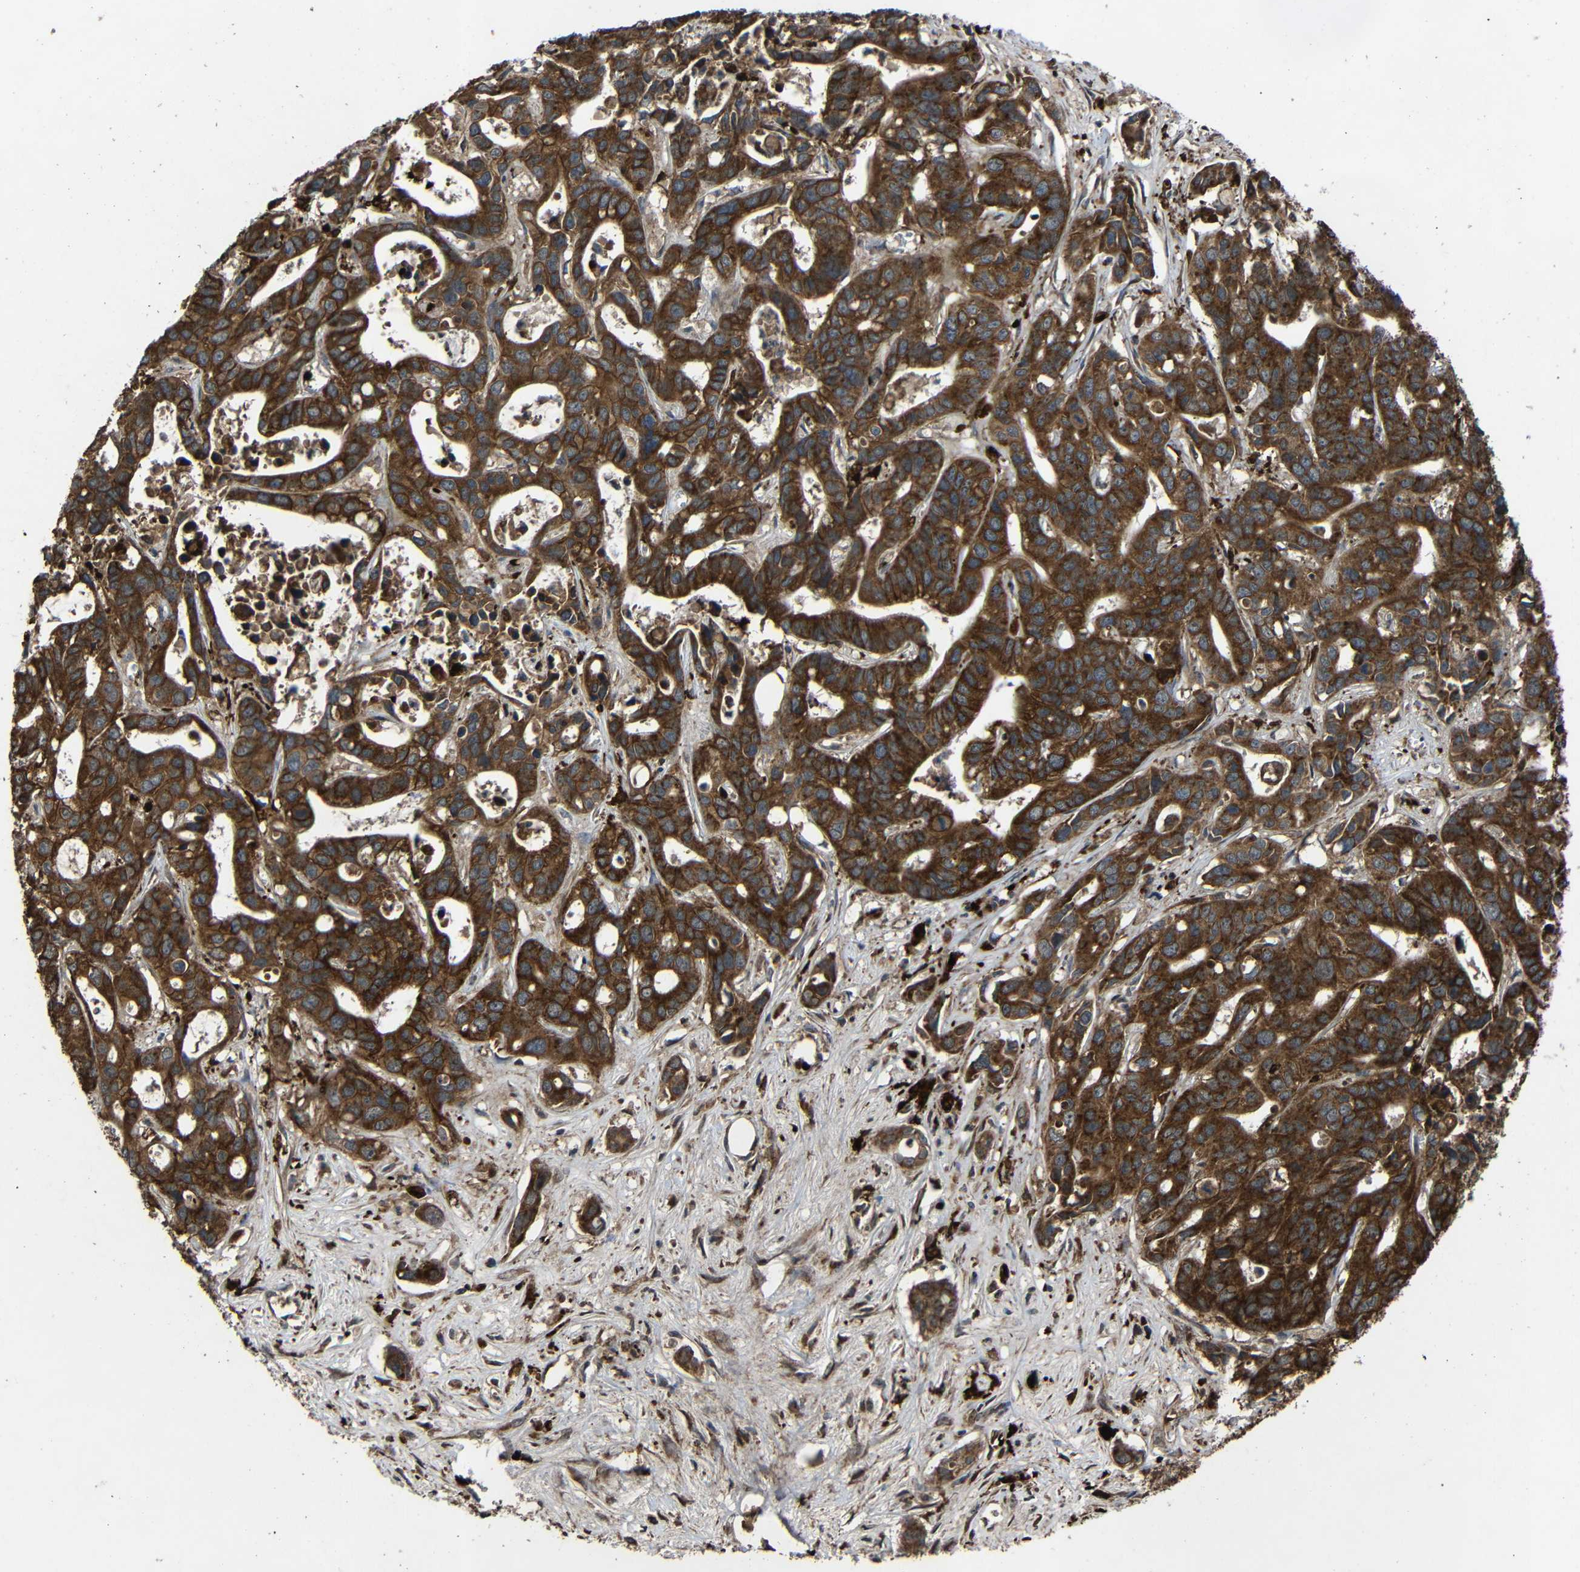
{"staining": {"intensity": "strong", "quantity": ">75%", "location": "cytoplasmic/membranous"}, "tissue": "liver cancer", "cell_type": "Tumor cells", "image_type": "cancer", "snomed": [{"axis": "morphology", "description": "Cholangiocarcinoma"}, {"axis": "topography", "description": "Liver"}], "caption": "A brown stain highlights strong cytoplasmic/membranous staining of a protein in human liver cancer tumor cells.", "gene": "C1GALT1", "patient": {"sex": "female", "age": 65}}